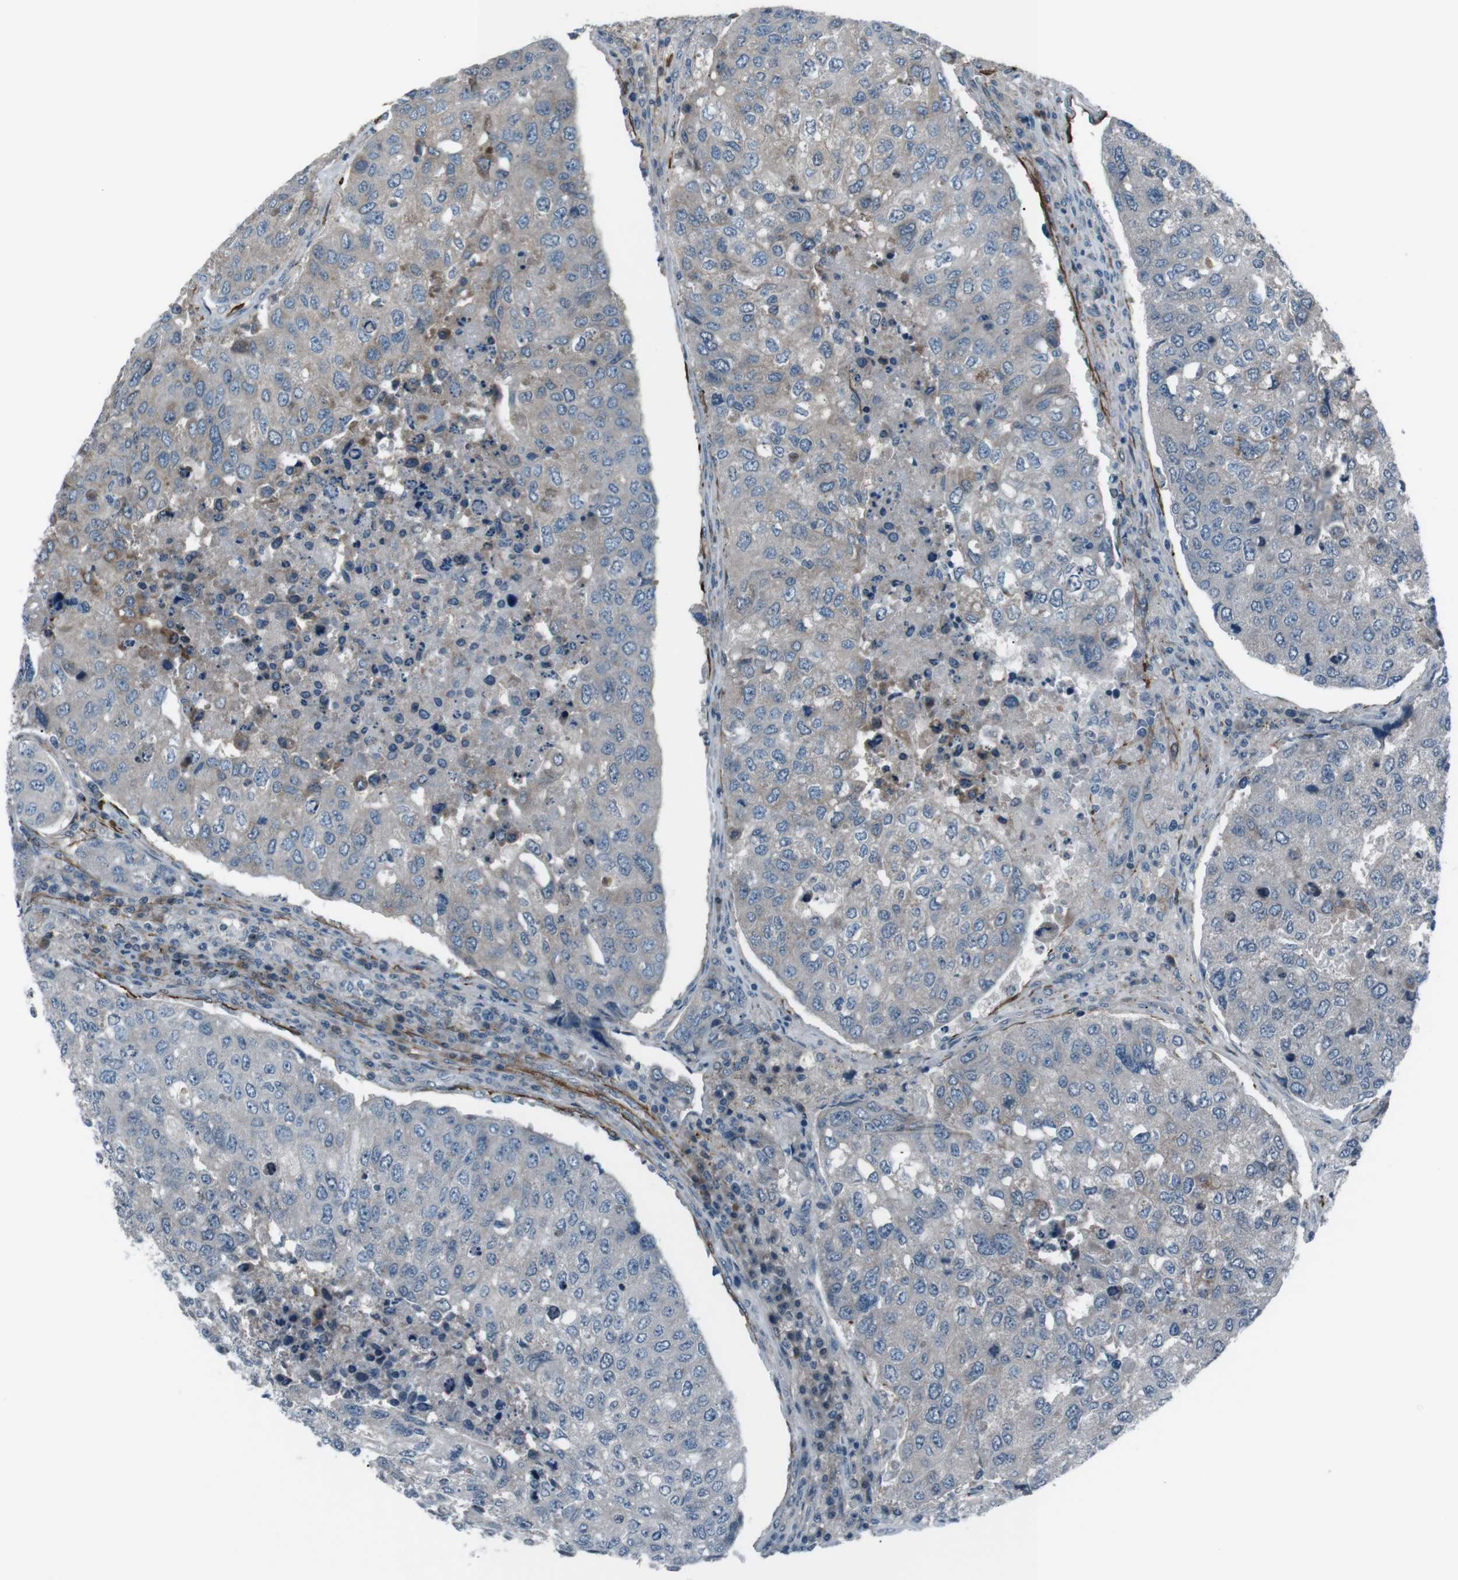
{"staining": {"intensity": "moderate", "quantity": "<25%", "location": "cytoplasmic/membranous"}, "tissue": "urothelial cancer", "cell_type": "Tumor cells", "image_type": "cancer", "snomed": [{"axis": "morphology", "description": "Urothelial carcinoma, High grade"}, {"axis": "topography", "description": "Lymph node"}, {"axis": "topography", "description": "Urinary bladder"}], "caption": "This histopathology image displays urothelial cancer stained with IHC to label a protein in brown. The cytoplasmic/membranous of tumor cells show moderate positivity for the protein. Nuclei are counter-stained blue.", "gene": "PDLIM5", "patient": {"sex": "male", "age": 51}}